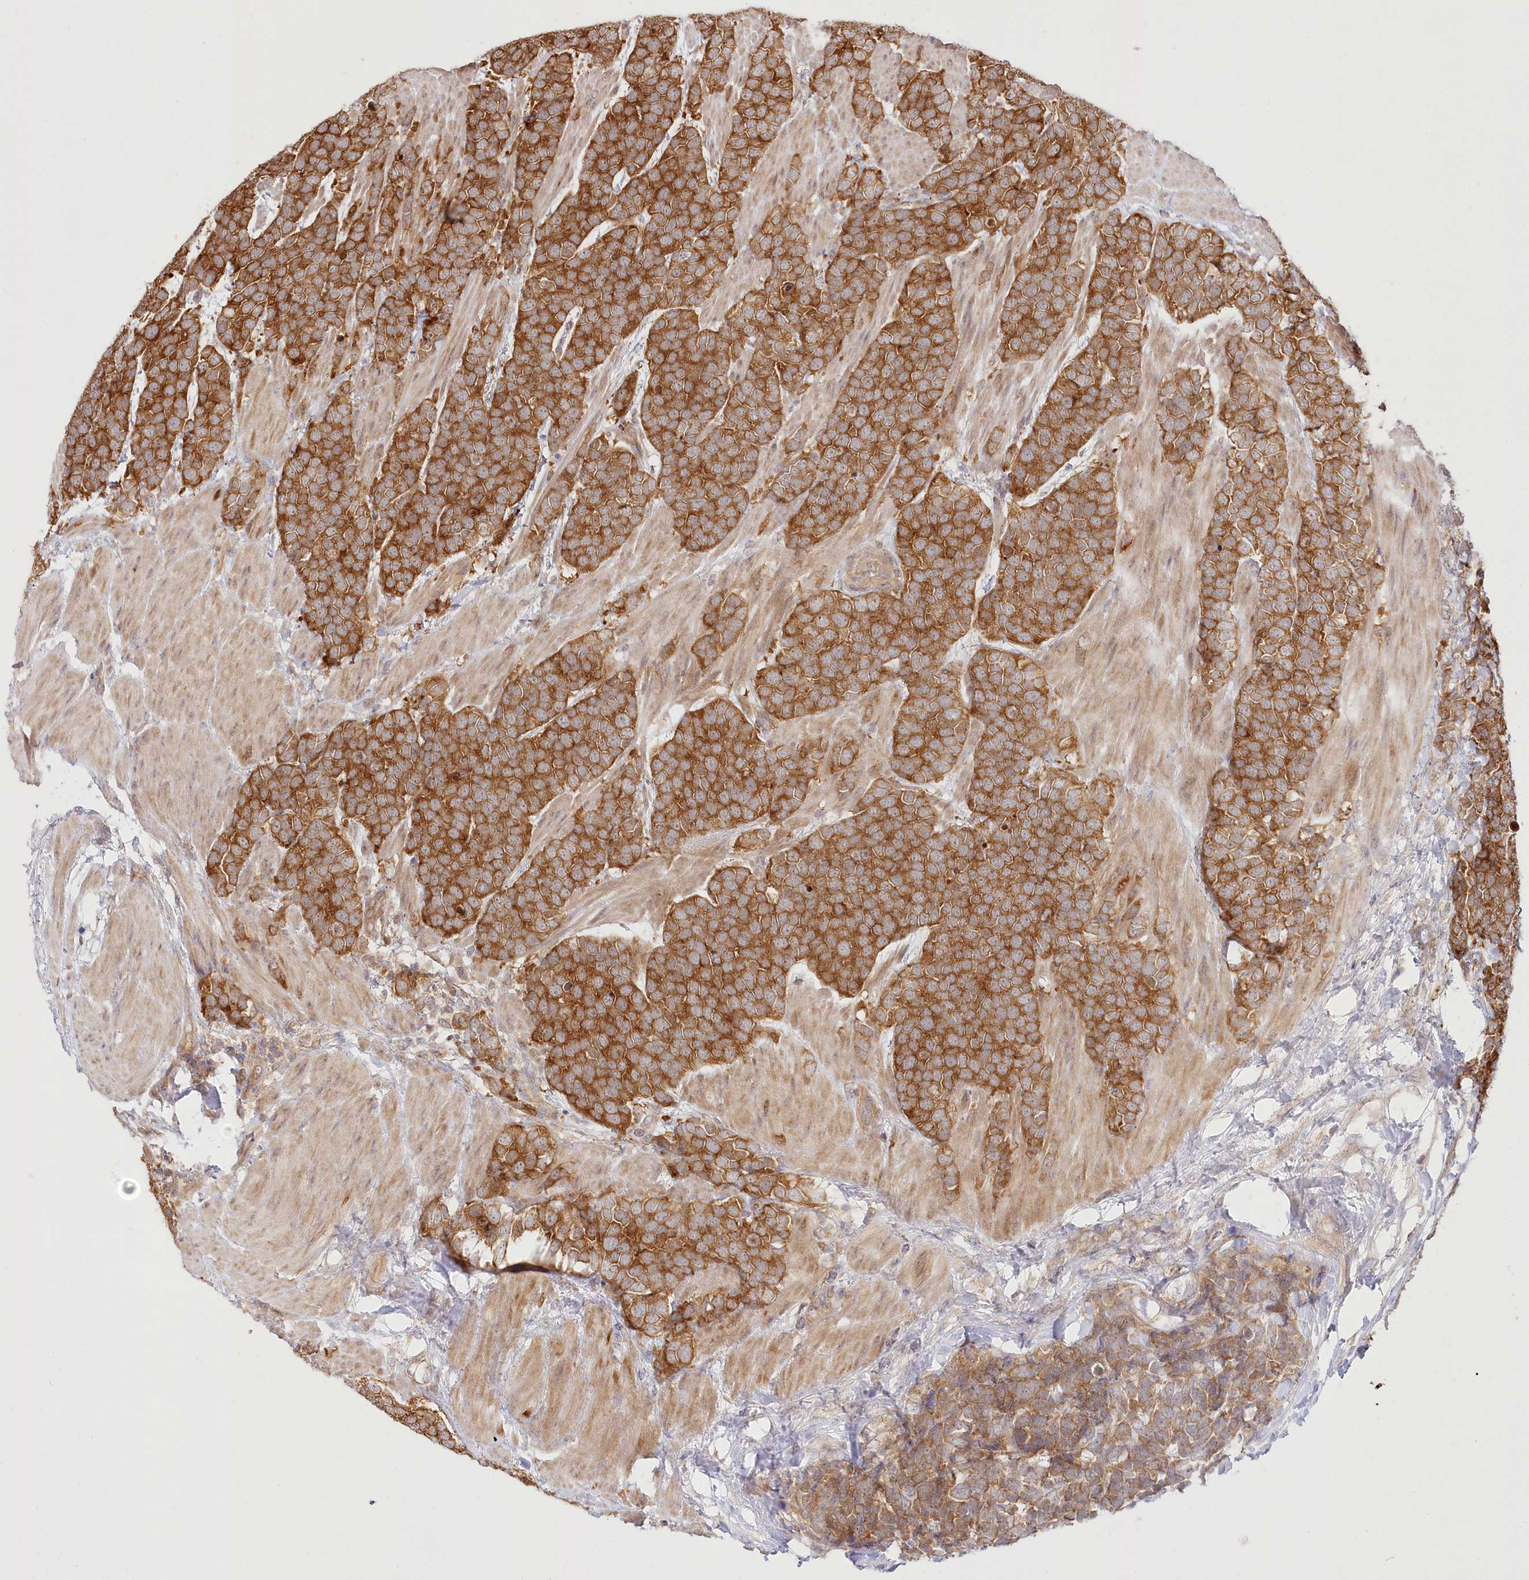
{"staining": {"intensity": "strong", "quantity": "25%-75%", "location": "cytoplasmic/membranous"}, "tissue": "urothelial cancer", "cell_type": "Tumor cells", "image_type": "cancer", "snomed": [{"axis": "morphology", "description": "Urothelial carcinoma, High grade"}, {"axis": "topography", "description": "Urinary bladder"}], "caption": "An immunohistochemistry image of tumor tissue is shown. Protein staining in brown shows strong cytoplasmic/membranous positivity in high-grade urothelial carcinoma within tumor cells.", "gene": "INPP4B", "patient": {"sex": "female", "age": 82}}